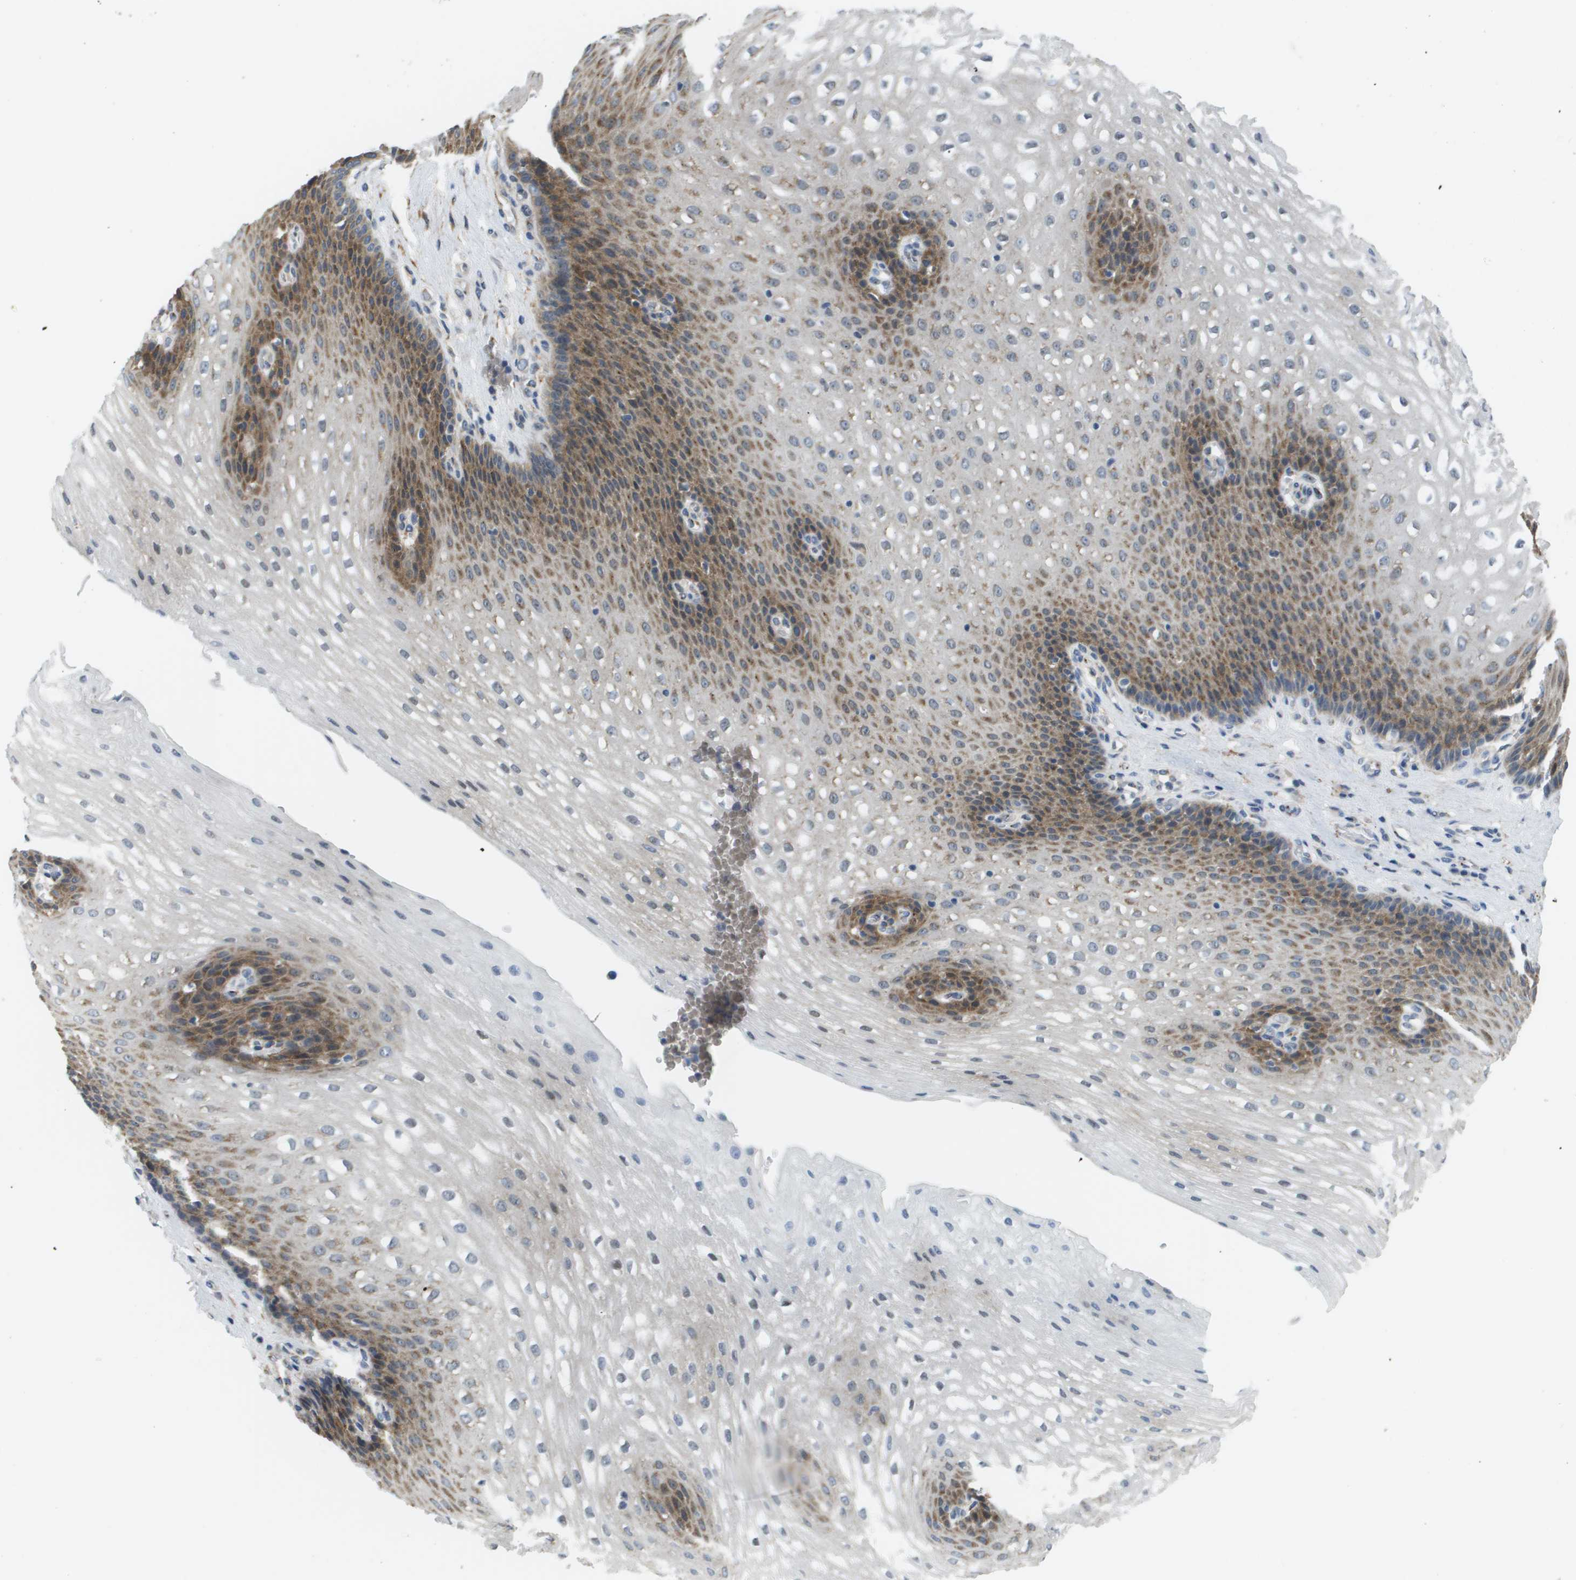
{"staining": {"intensity": "moderate", "quantity": "25%-75%", "location": "cytoplasmic/membranous"}, "tissue": "esophagus", "cell_type": "Squamous epithelial cells", "image_type": "normal", "snomed": [{"axis": "morphology", "description": "Normal tissue, NOS"}, {"axis": "topography", "description": "Esophagus"}], "caption": "Protein expression analysis of normal esophagus demonstrates moderate cytoplasmic/membranous staining in approximately 25%-75% of squamous epithelial cells.", "gene": "OTUD5", "patient": {"sex": "male", "age": 48}}